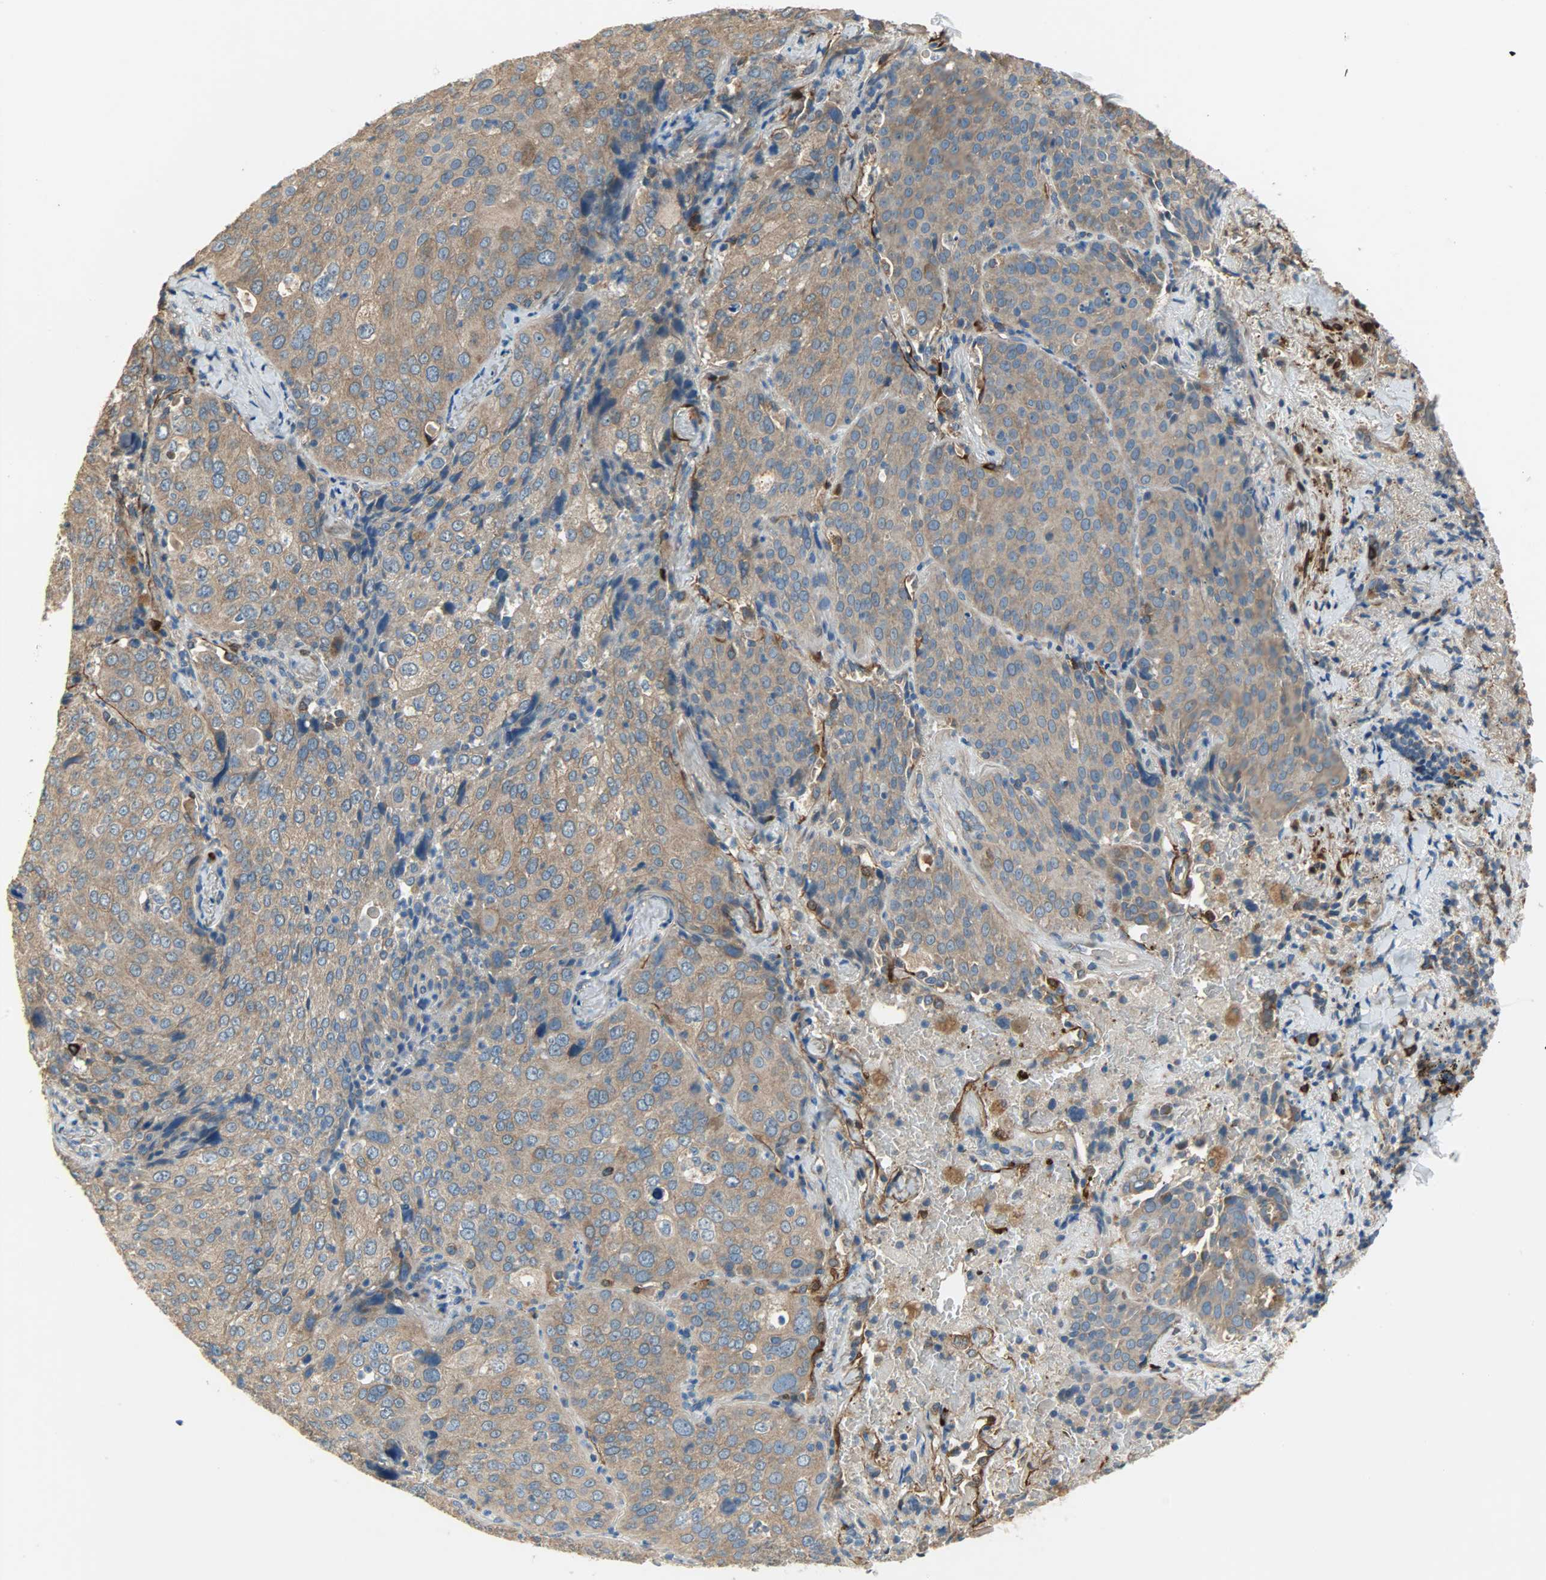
{"staining": {"intensity": "moderate", "quantity": ">75%", "location": "cytoplasmic/membranous"}, "tissue": "lung cancer", "cell_type": "Tumor cells", "image_type": "cancer", "snomed": [{"axis": "morphology", "description": "Squamous cell carcinoma, NOS"}, {"axis": "topography", "description": "Lung"}], "caption": "Squamous cell carcinoma (lung) stained with immunohistochemistry (IHC) shows moderate cytoplasmic/membranous staining in approximately >75% of tumor cells.", "gene": "C1orf198", "patient": {"sex": "male", "age": 54}}